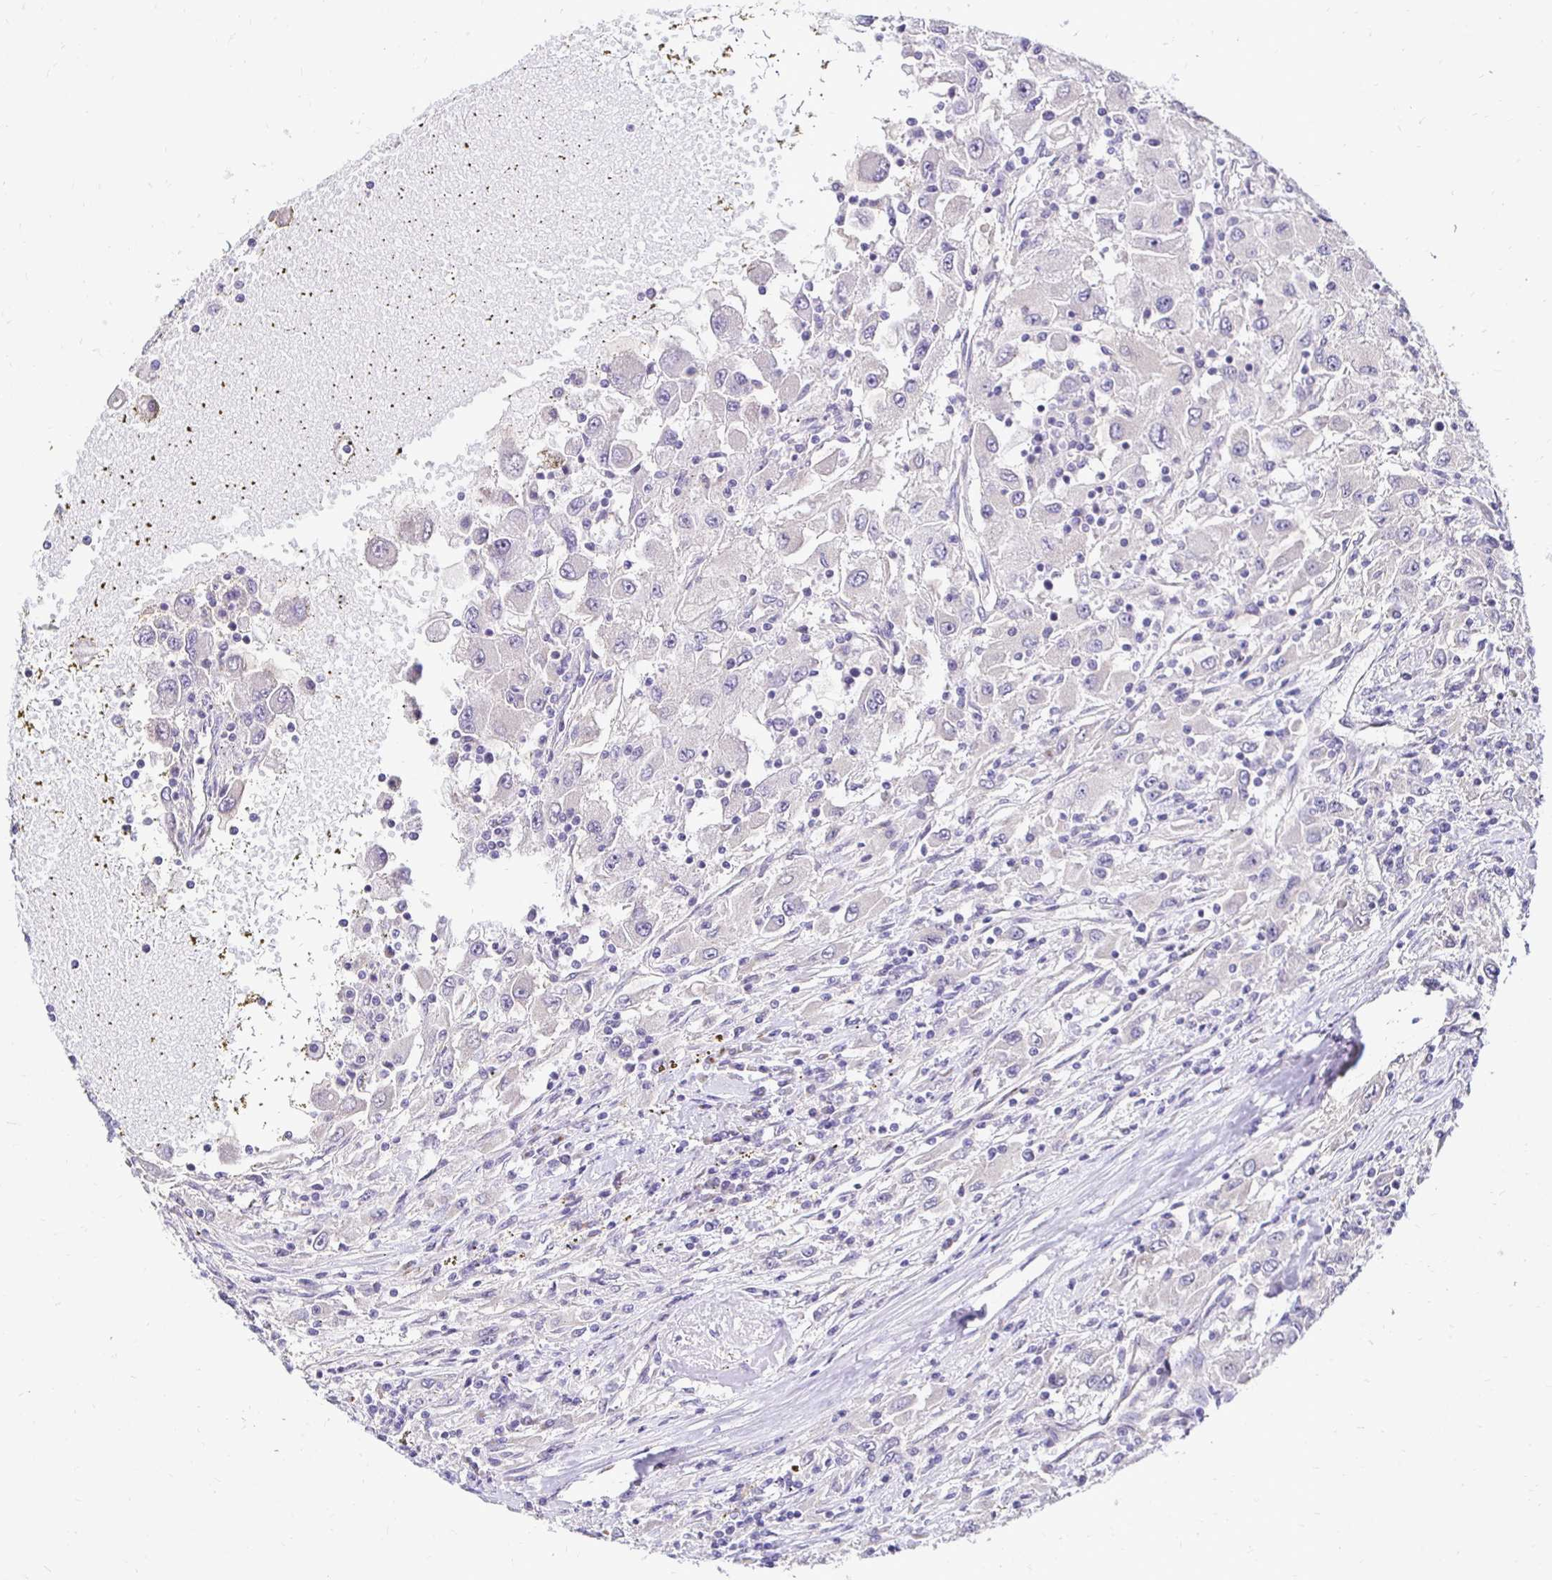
{"staining": {"intensity": "negative", "quantity": "none", "location": "none"}, "tissue": "renal cancer", "cell_type": "Tumor cells", "image_type": "cancer", "snomed": [{"axis": "morphology", "description": "Adenocarcinoma, NOS"}, {"axis": "topography", "description": "Kidney"}], "caption": "Renal adenocarcinoma stained for a protein using immunohistochemistry (IHC) demonstrates no expression tumor cells.", "gene": "SLC9A1", "patient": {"sex": "female", "age": 67}}